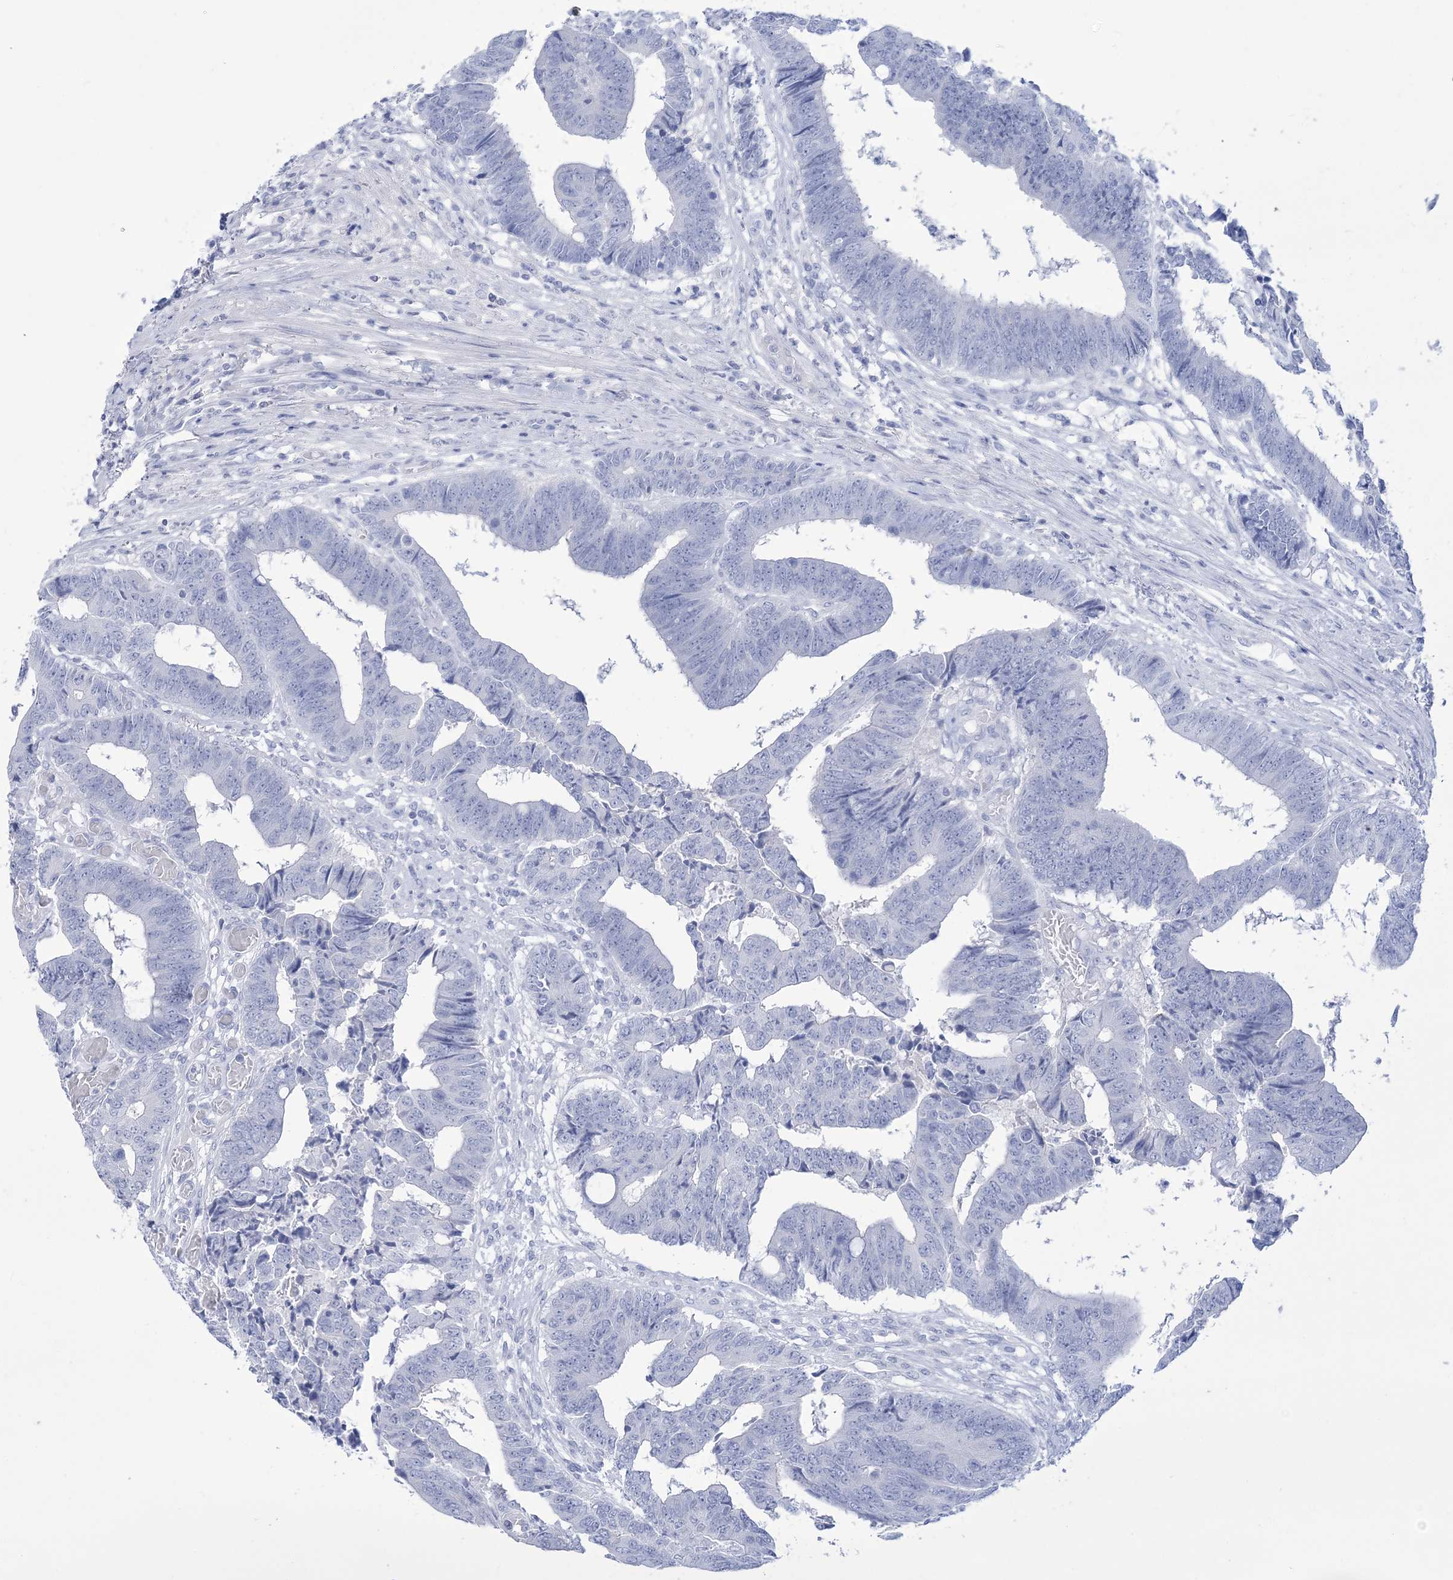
{"staining": {"intensity": "negative", "quantity": "none", "location": "none"}, "tissue": "colorectal cancer", "cell_type": "Tumor cells", "image_type": "cancer", "snomed": [{"axis": "morphology", "description": "Adenocarcinoma, NOS"}, {"axis": "topography", "description": "Rectum"}], "caption": "Protein analysis of colorectal cancer demonstrates no significant positivity in tumor cells.", "gene": "RBP2", "patient": {"sex": "male", "age": 84}}